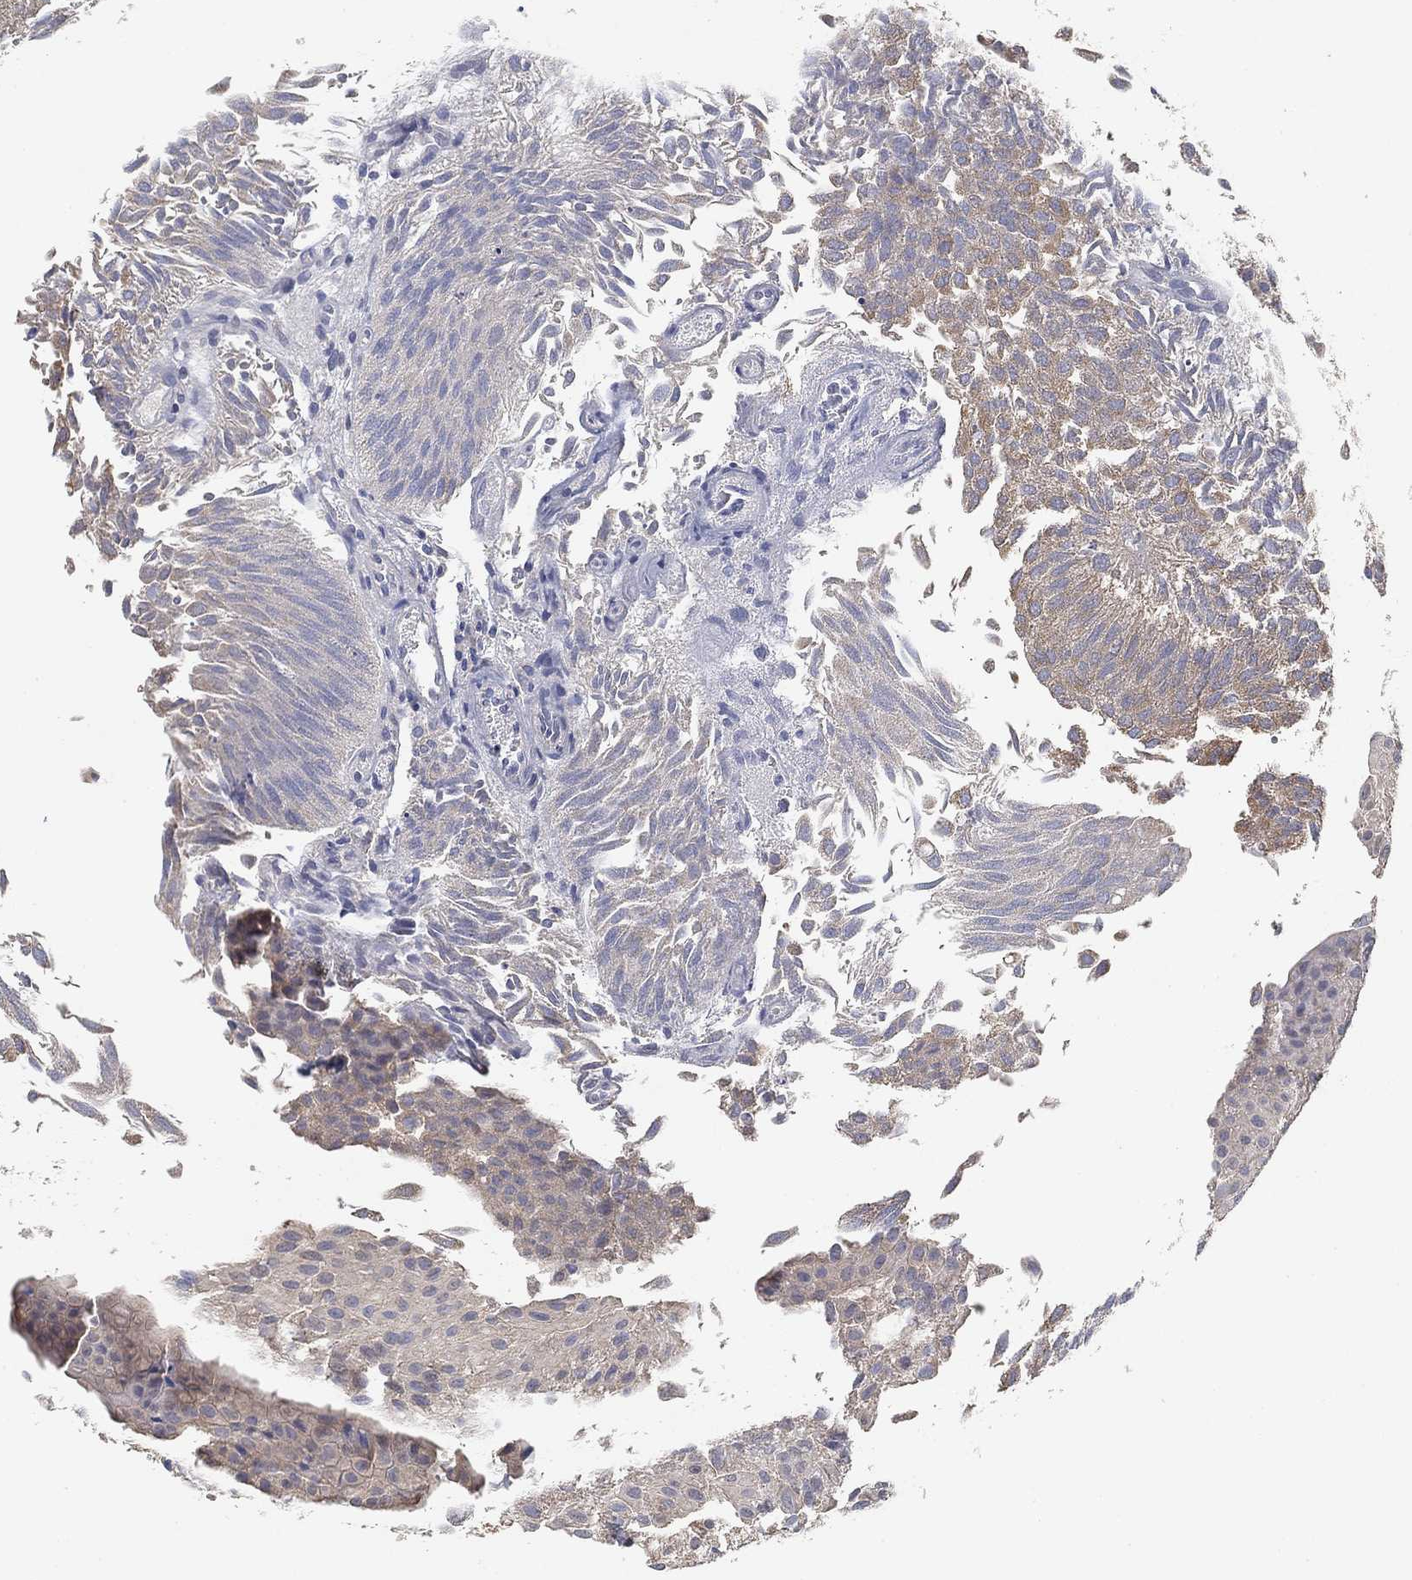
{"staining": {"intensity": "negative", "quantity": "none", "location": "none"}, "tissue": "urothelial cancer", "cell_type": "Tumor cells", "image_type": "cancer", "snomed": [{"axis": "morphology", "description": "Urothelial carcinoma, Low grade"}, {"axis": "topography", "description": "Urinary bladder"}], "caption": "This is a histopathology image of immunohistochemistry (IHC) staining of urothelial cancer, which shows no positivity in tumor cells.", "gene": "CCDC43", "patient": {"sex": "male", "age": 64}}